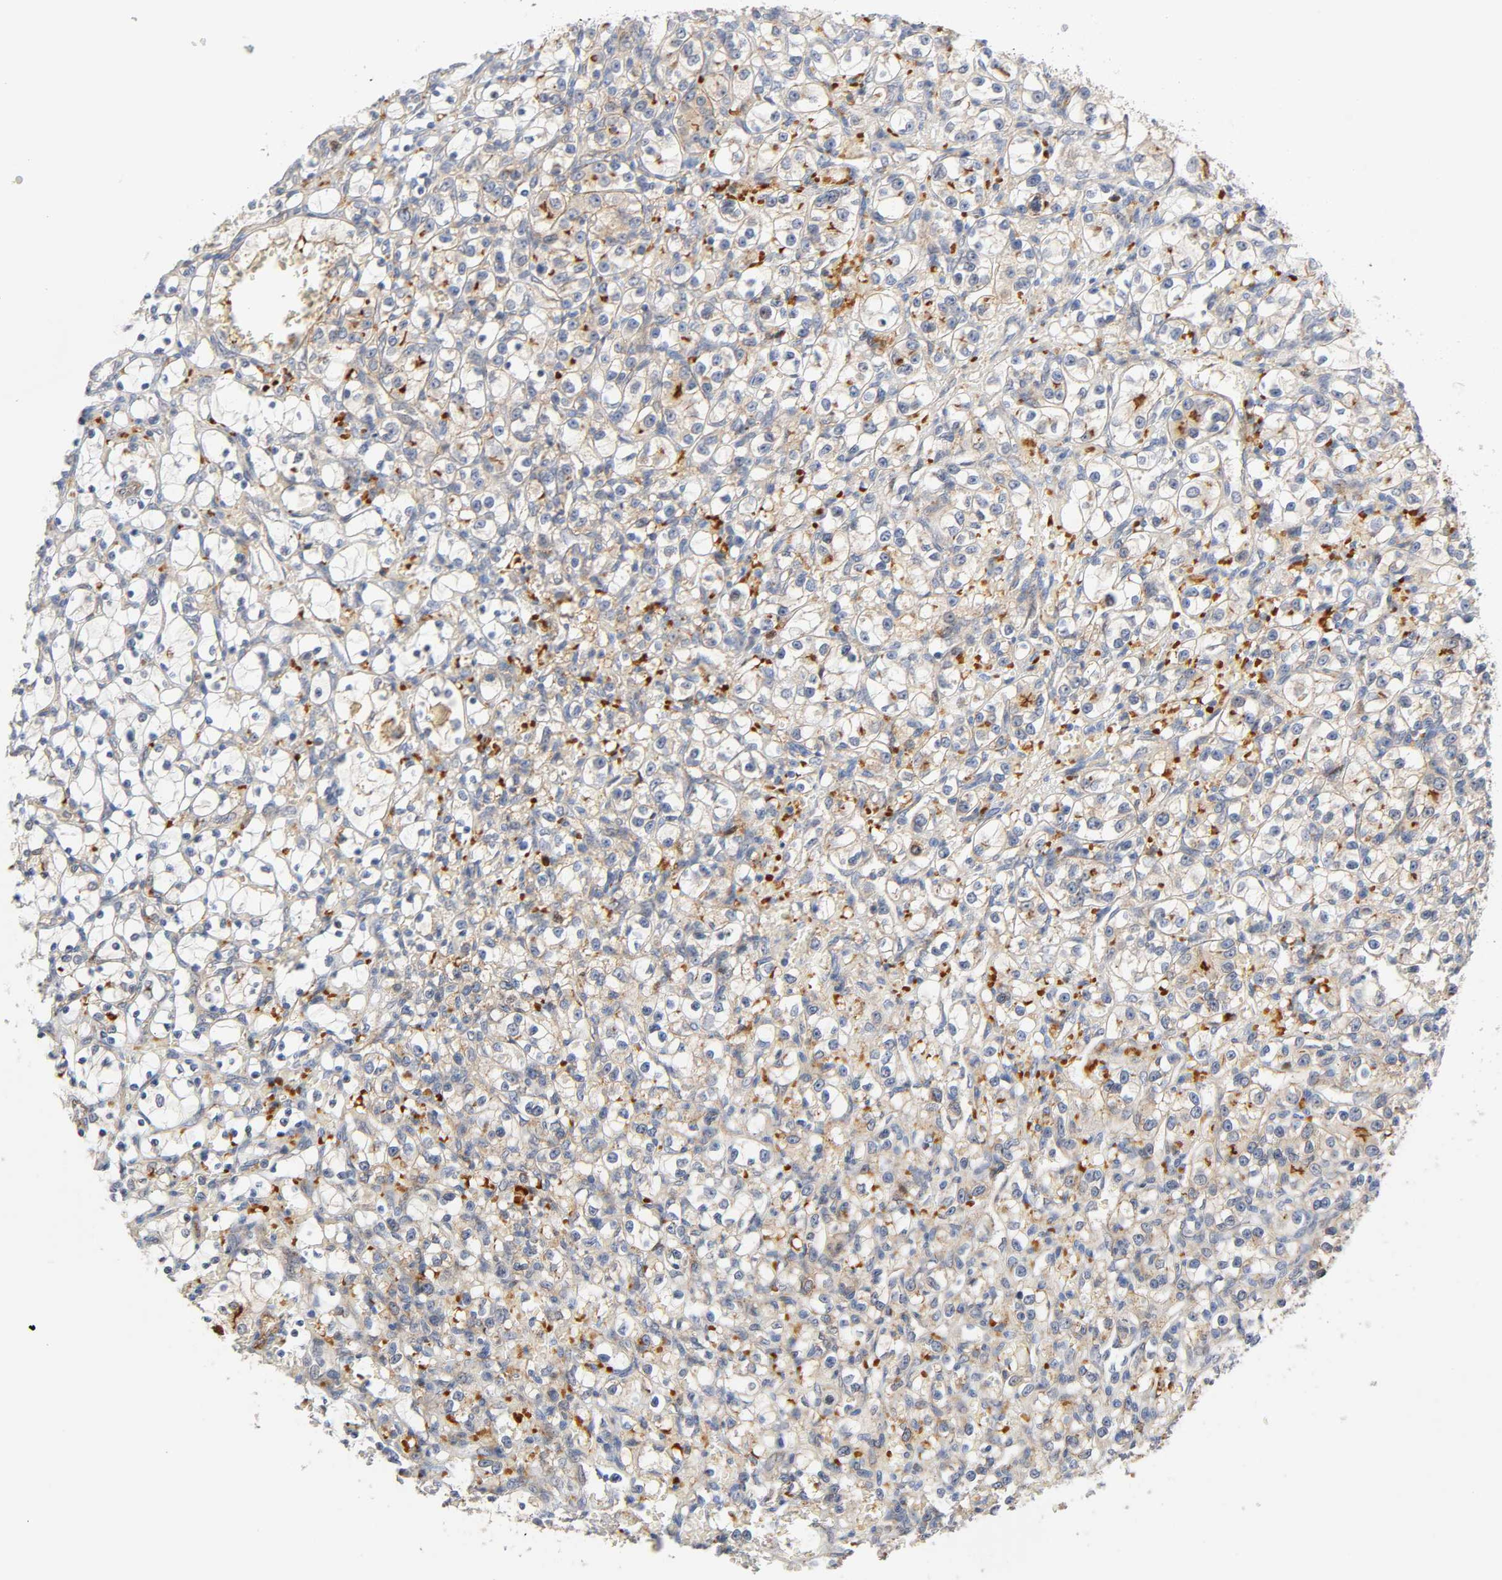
{"staining": {"intensity": "weak", "quantity": "<25%", "location": "cytoplasmic/membranous"}, "tissue": "renal cancer", "cell_type": "Tumor cells", "image_type": "cancer", "snomed": [{"axis": "morphology", "description": "Adenocarcinoma, NOS"}, {"axis": "topography", "description": "Kidney"}], "caption": "This is an immunohistochemistry photomicrograph of human renal cancer (adenocarcinoma). There is no positivity in tumor cells.", "gene": "CD2AP", "patient": {"sex": "female", "age": 69}}